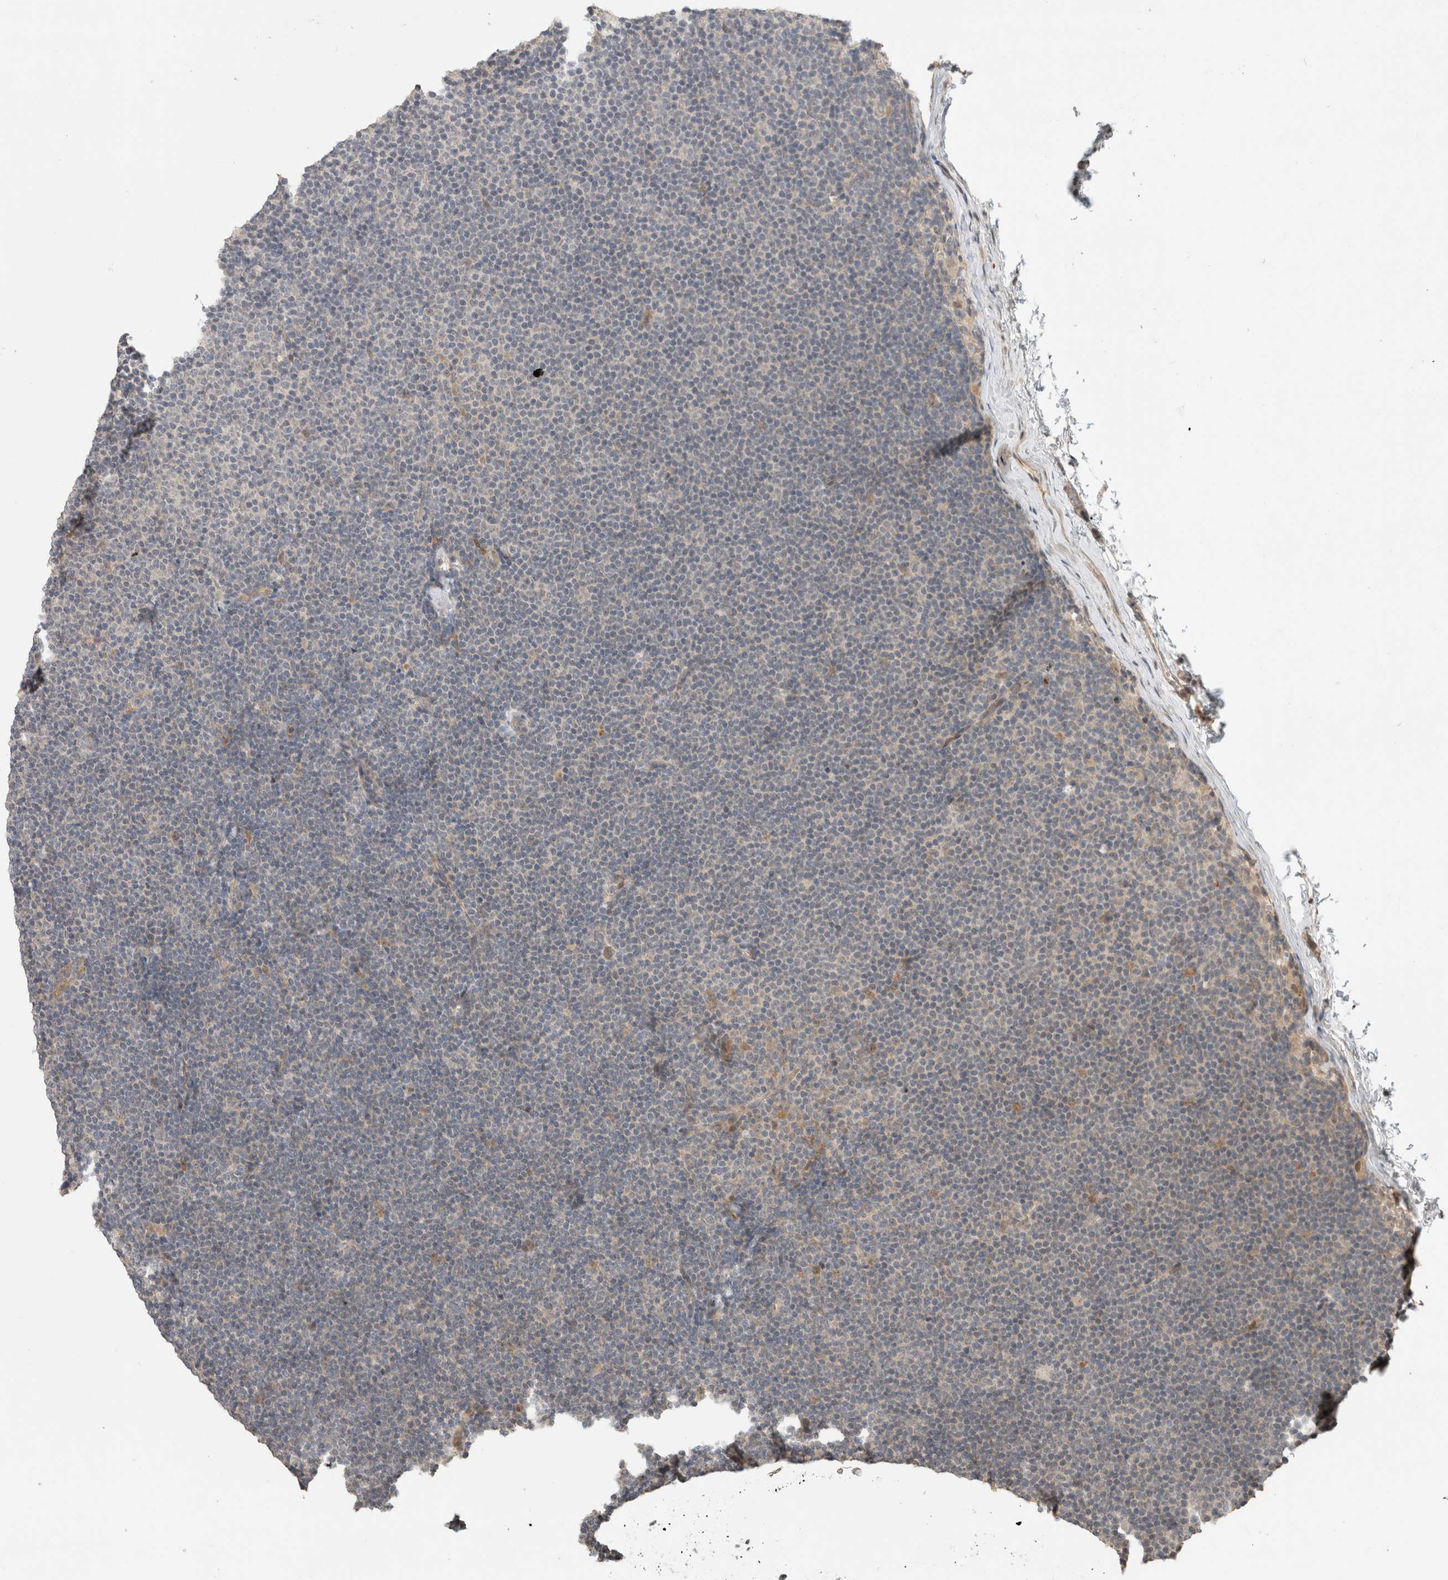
{"staining": {"intensity": "negative", "quantity": "none", "location": "none"}, "tissue": "lymphoma", "cell_type": "Tumor cells", "image_type": "cancer", "snomed": [{"axis": "morphology", "description": "Malignant lymphoma, non-Hodgkin's type, Low grade"}, {"axis": "topography", "description": "Lymph node"}], "caption": "Protein analysis of malignant lymphoma, non-Hodgkin's type (low-grade) demonstrates no significant expression in tumor cells.", "gene": "ERCC6L2", "patient": {"sex": "female", "age": 53}}